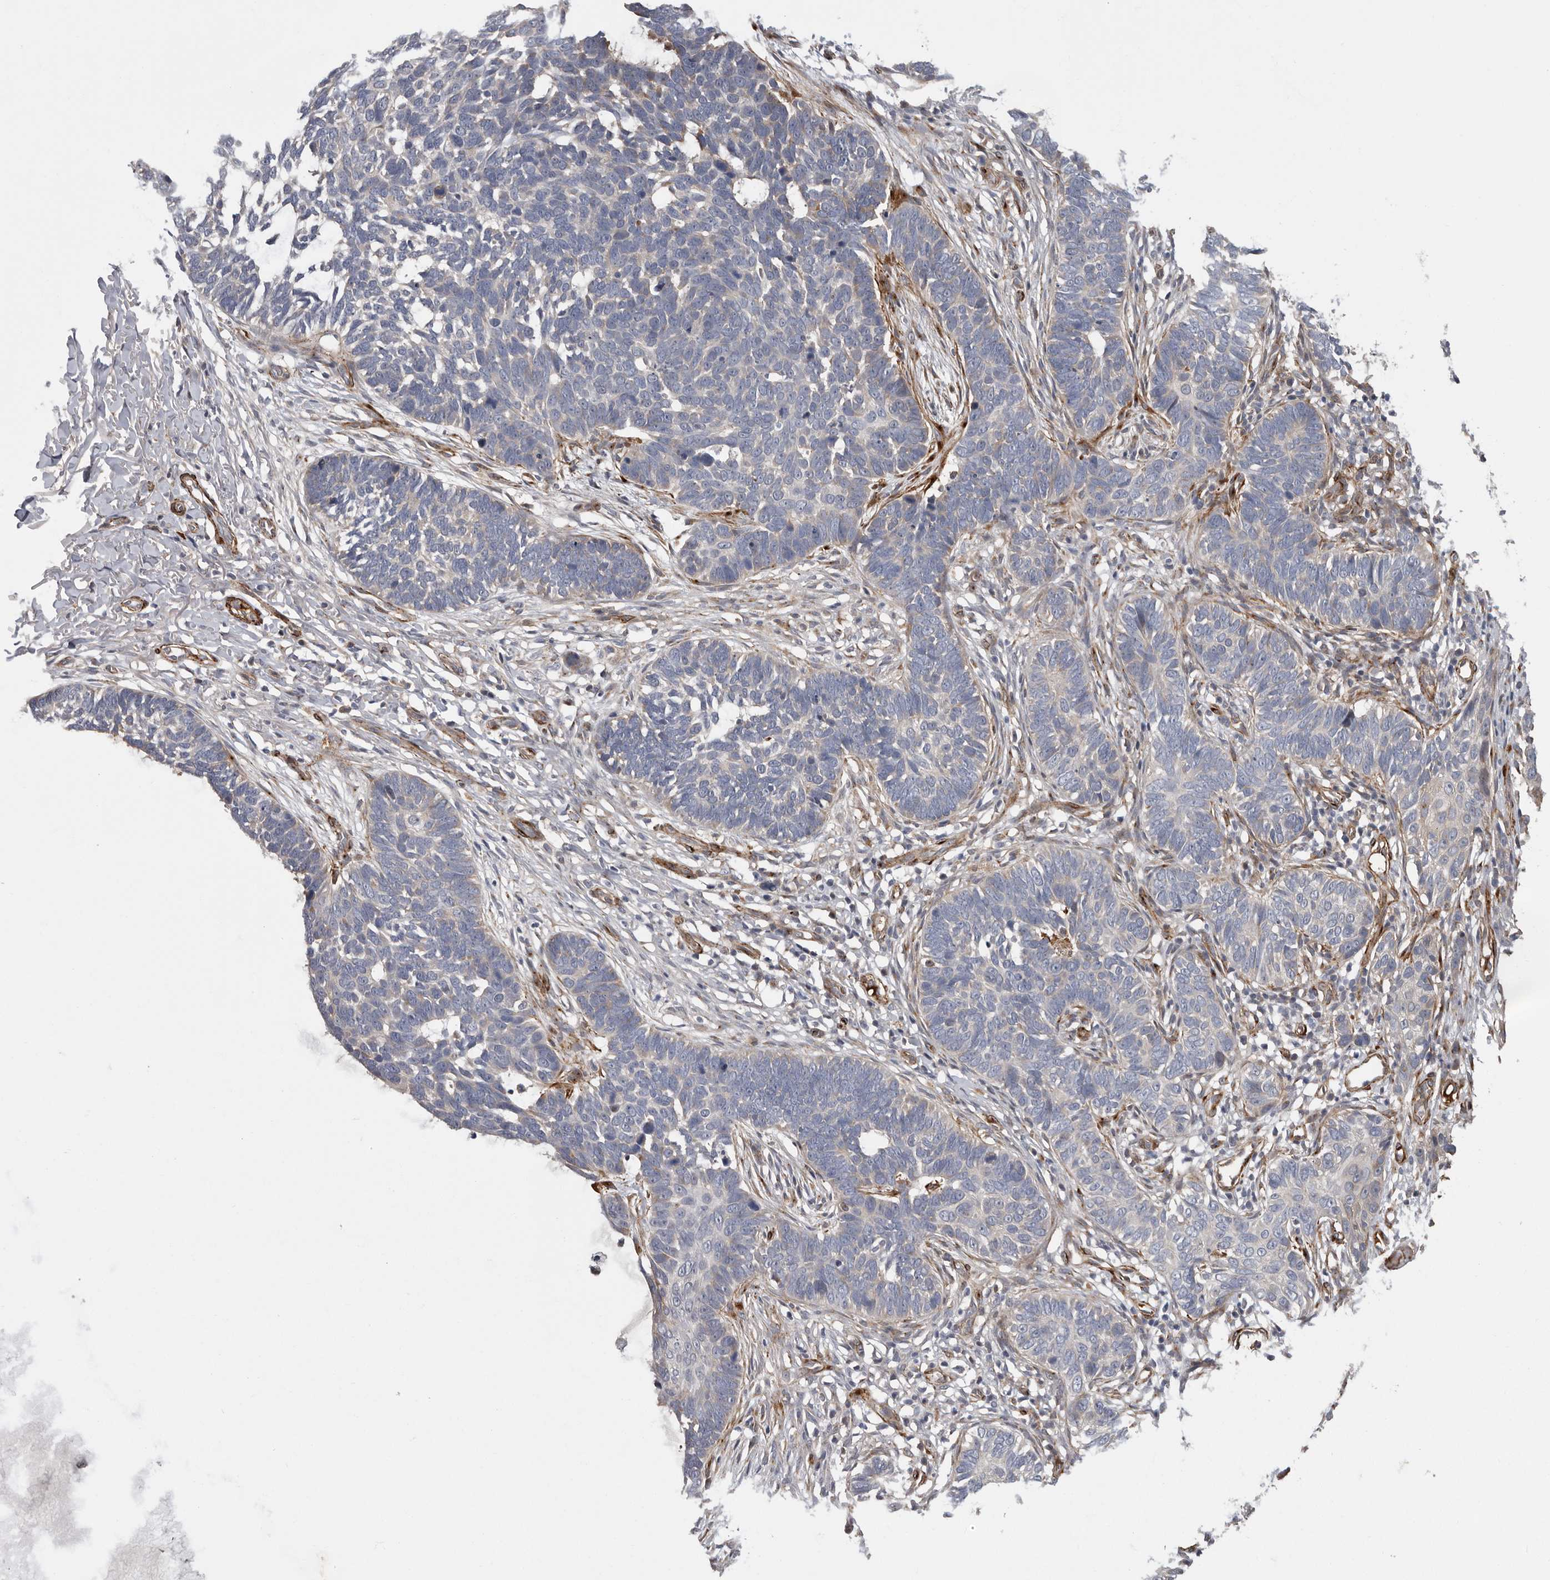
{"staining": {"intensity": "negative", "quantity": "none", "location": "none"}, "tissue": "skin cancer", "cell_type": "Tumor cells", "image_type": "cancer", "snomed": [{"axis": "morphology", "description": "Normal tissue, NOS"}, {"axis": "morphology", "description": "Basal cell carcinoma"}, {"axis": "topography", "description": "Skin"}], "caption": "There is no significant positivity in tumor cells of skin cancer. The staining was performed using DAB to visualize the protein expression in brown, while the nuclei were stained in blue with hematoxylin (Magnification: 20x).", "gene": "ATXN3L", "patient": {"sex": "male", "age": 77}}